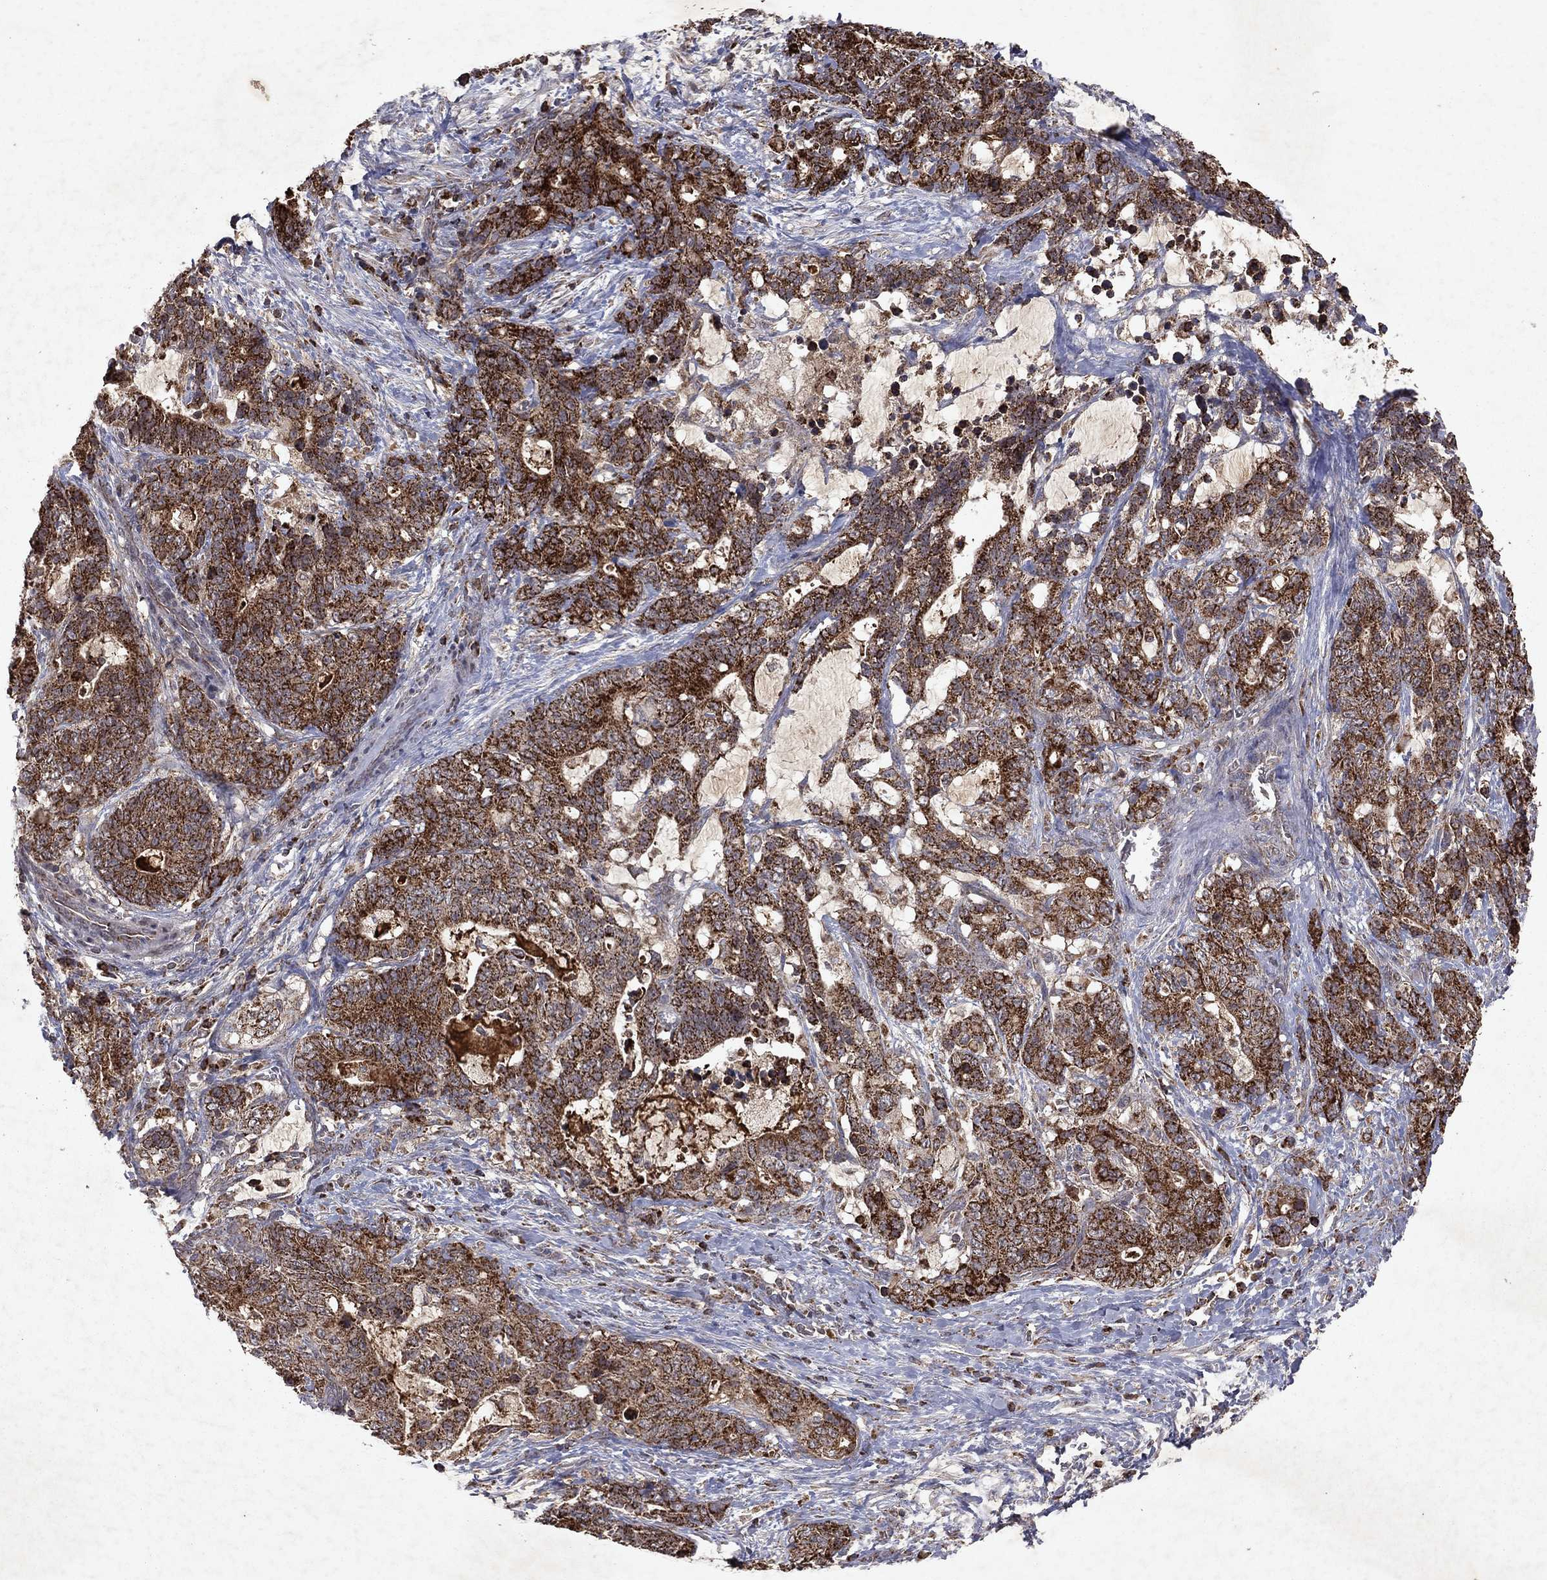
{"staining": {"intensity": "strong", "quantity": ">75%", "location": "cytoplasmic/membranous"}, "tissue": "stomach cancer", "cell_type": "Tumor cells", "image_type": "cancer", "snomed": [{"axis": "morphology", "description": "Normal tissue, NOS"}, {"axis": "morphology", "description": "Adenocarcinoma, NOS"}, {"axis": "topography", "description": "Stomach"}], "caption": "Stomach cancer tissue demonstrates strong cytoplasmic/membranous expression in approximately >75% of tumor cells, visualized by immunohistochemistry.", "gene": "PYROXD2", "patient": {"sex": "female", "age": 64}}